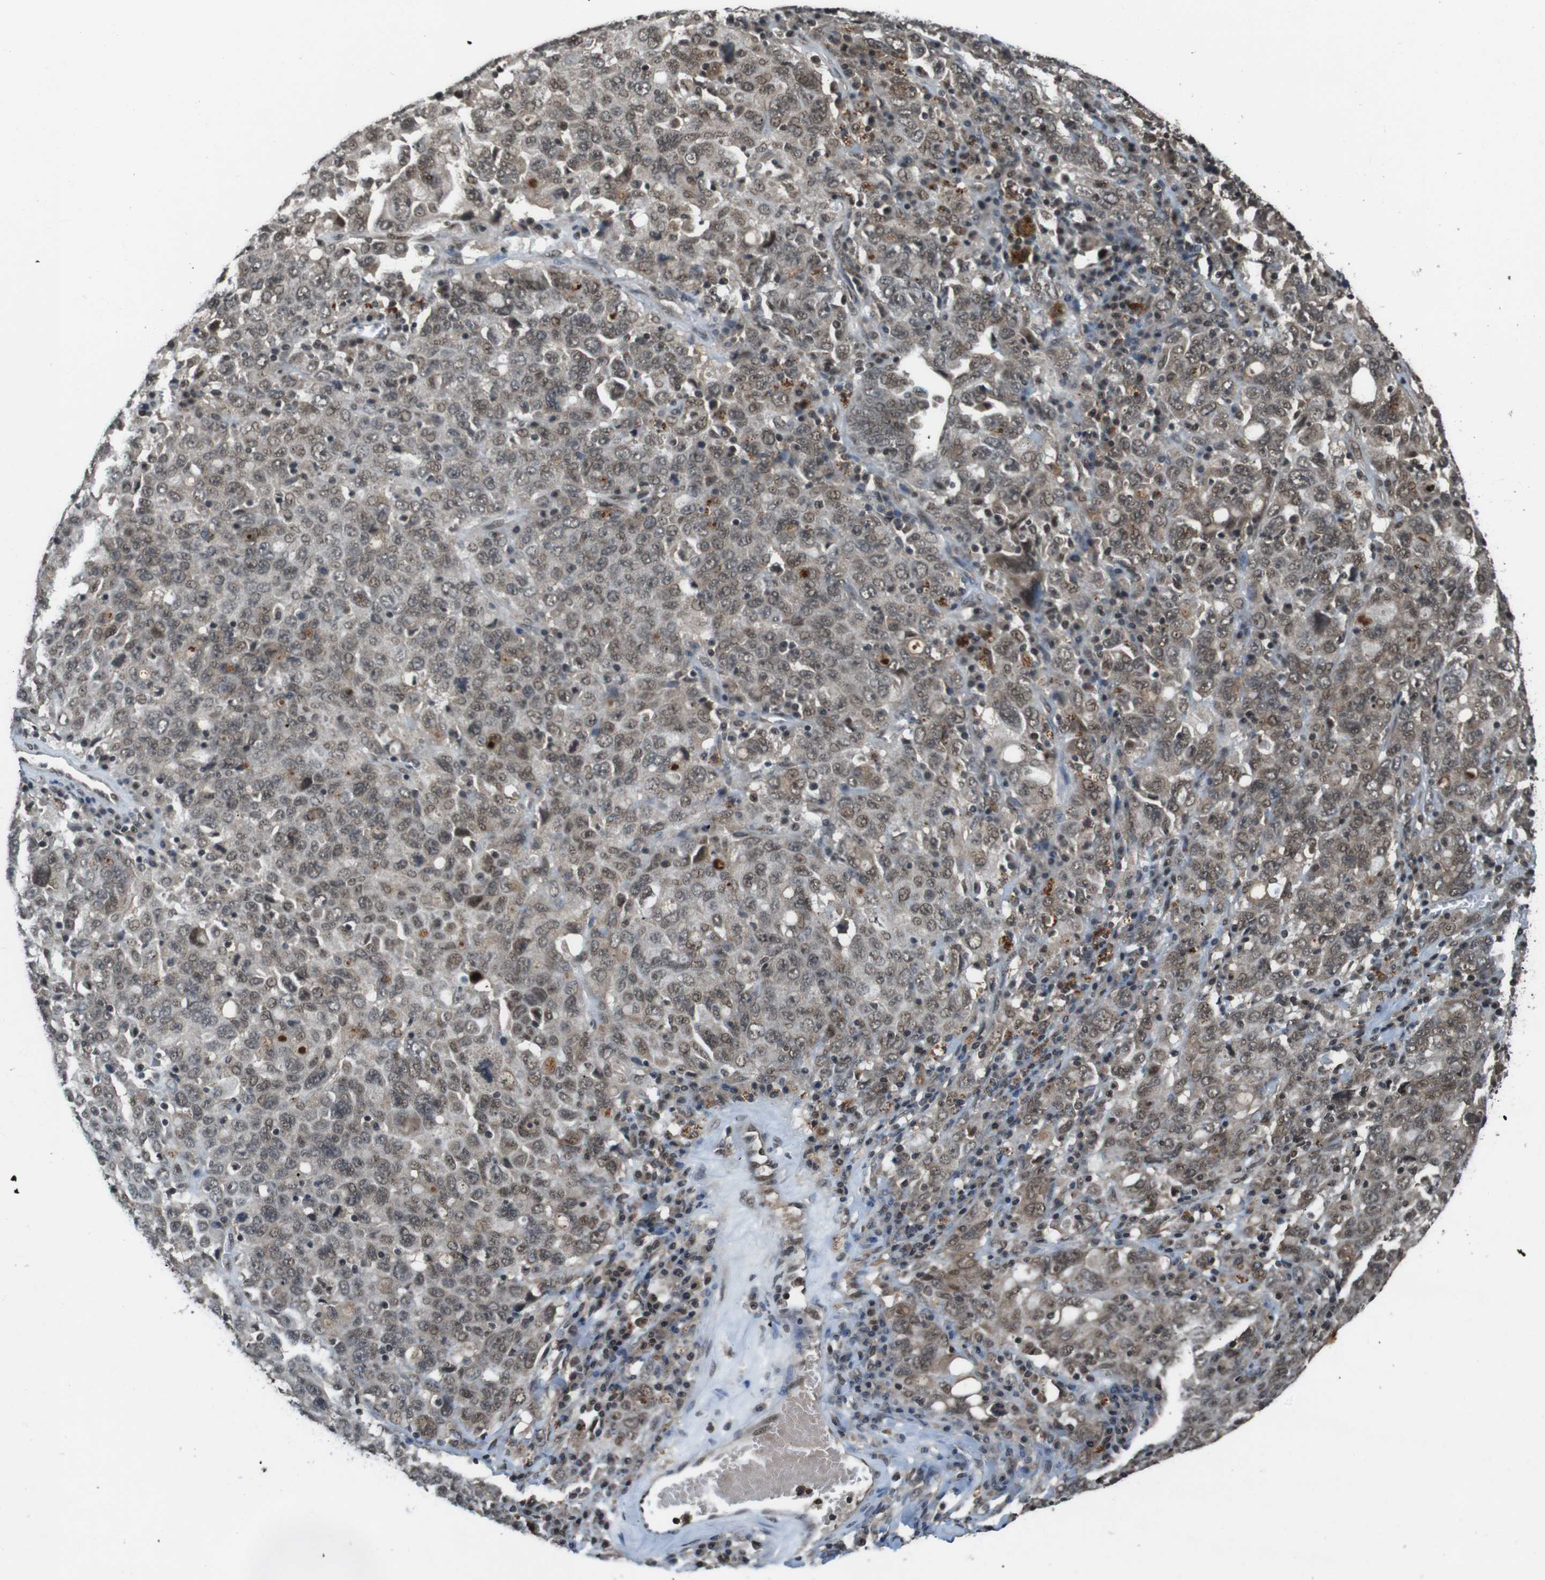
{"staining": {"intensity": "weak", "quantity": ">75%", "location": "cytoplasmic/membranous,nuclear"}, "tissue": "ovarian cancer", "cell_type": "Tumor cells", "image_type": "cancer", "snomed": [{"axis": "morphology", "description": "Carcinoma, endometroid"}, {"axis": "topography", "description": "Ovary"}], "caption": "A micrograph showing weak cytoplasmic/membranous and nuclear positivity in about >75% of tumor cells in endometroid carcinoma (ovarian), as visualized by brown immunohistochemical staining.", "gene": "NR4A2", "patient": {"sex": "female", "age": 62}}